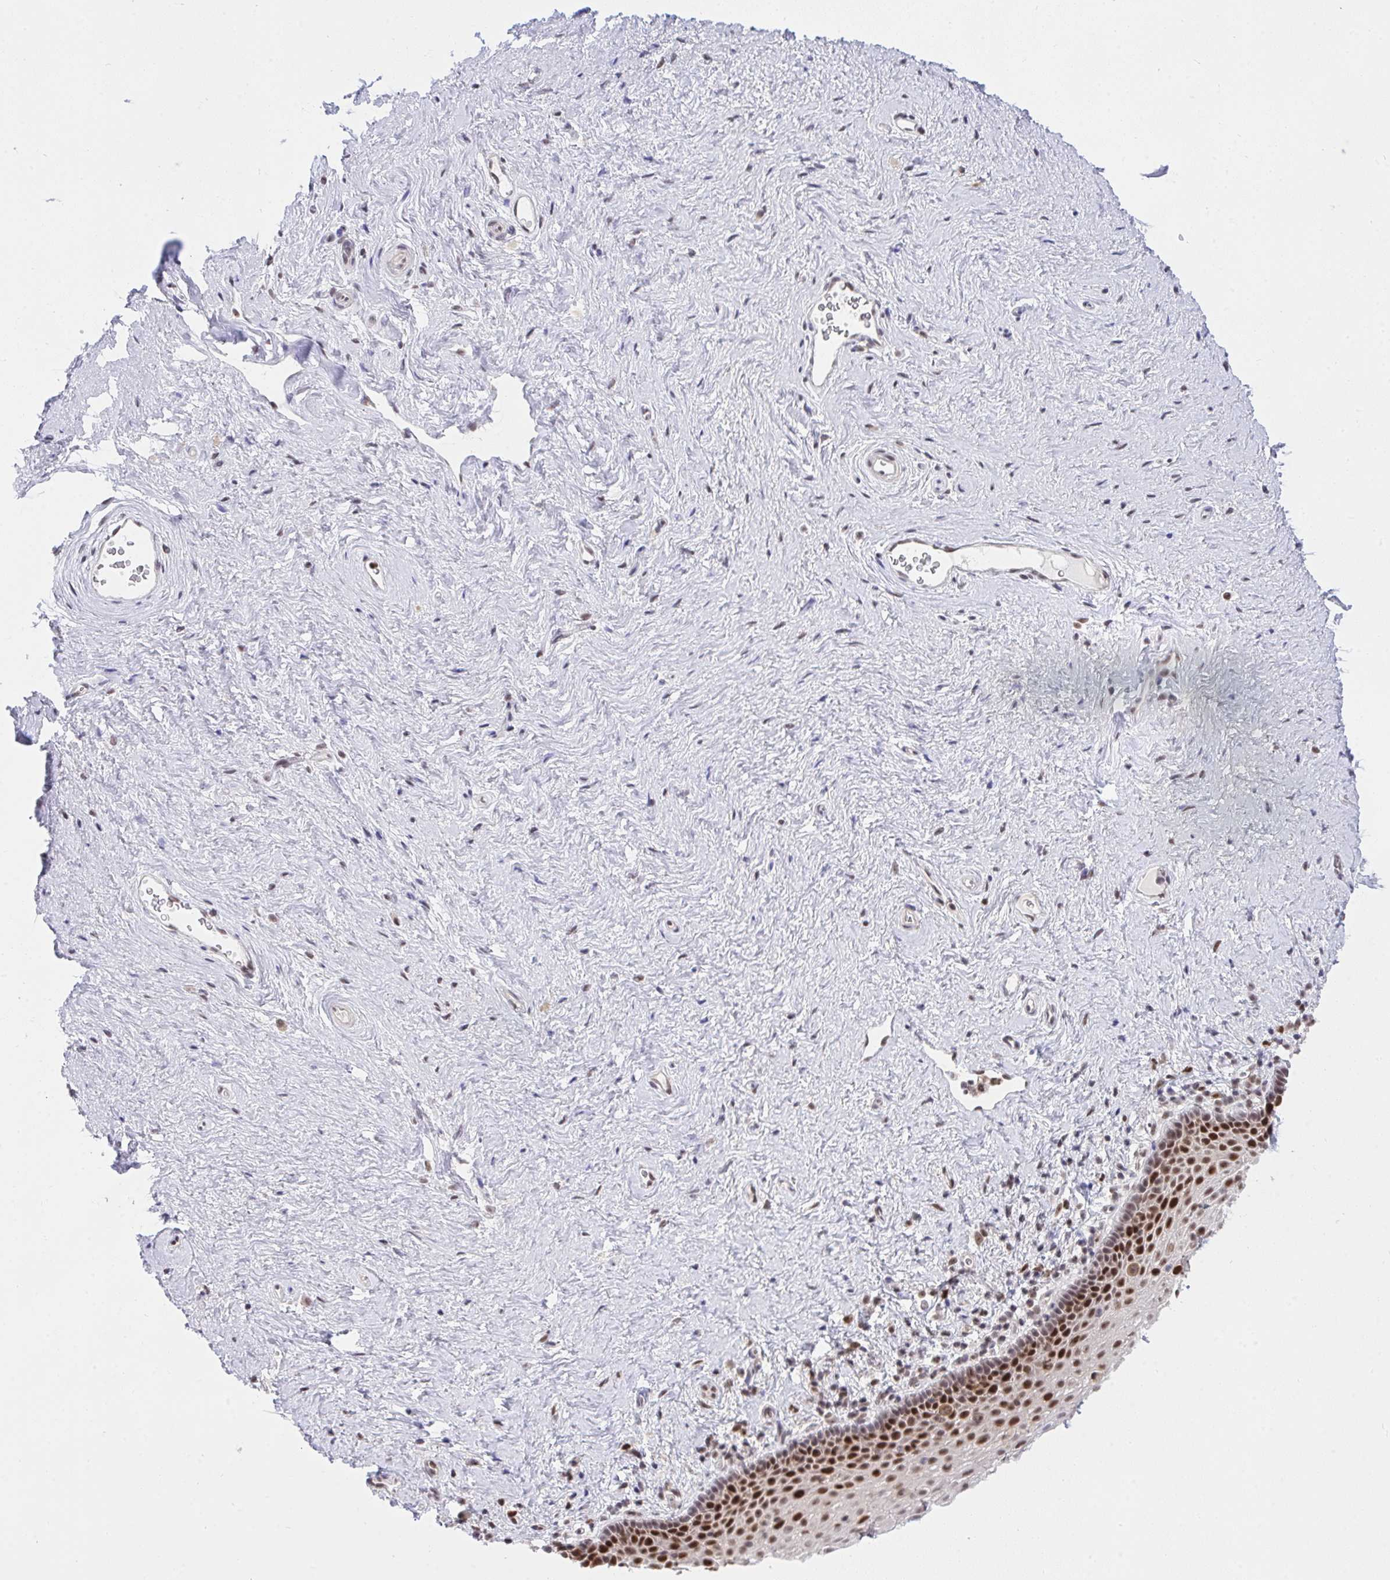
{"staining": {"intensity": "strong", "quantity": "25%-75%", "location": "nuclear"}, "tissue": "vagina", "cell_type": "Squamous epithelial cells", "image_type": "normal", "snomed": [{"axis": "morphology", "description": "Normal tissue, NOS"}, {"axis": "topography", "description": "Vagina"}], "caption": "An IHC histopathology image of benign tissue is shown. Protein staining in brown shows strong nuclear positivity in vagina within squamous epithelial cells.", "gene": "RFC4", "patient": {"sex": "female", "age": 61}}